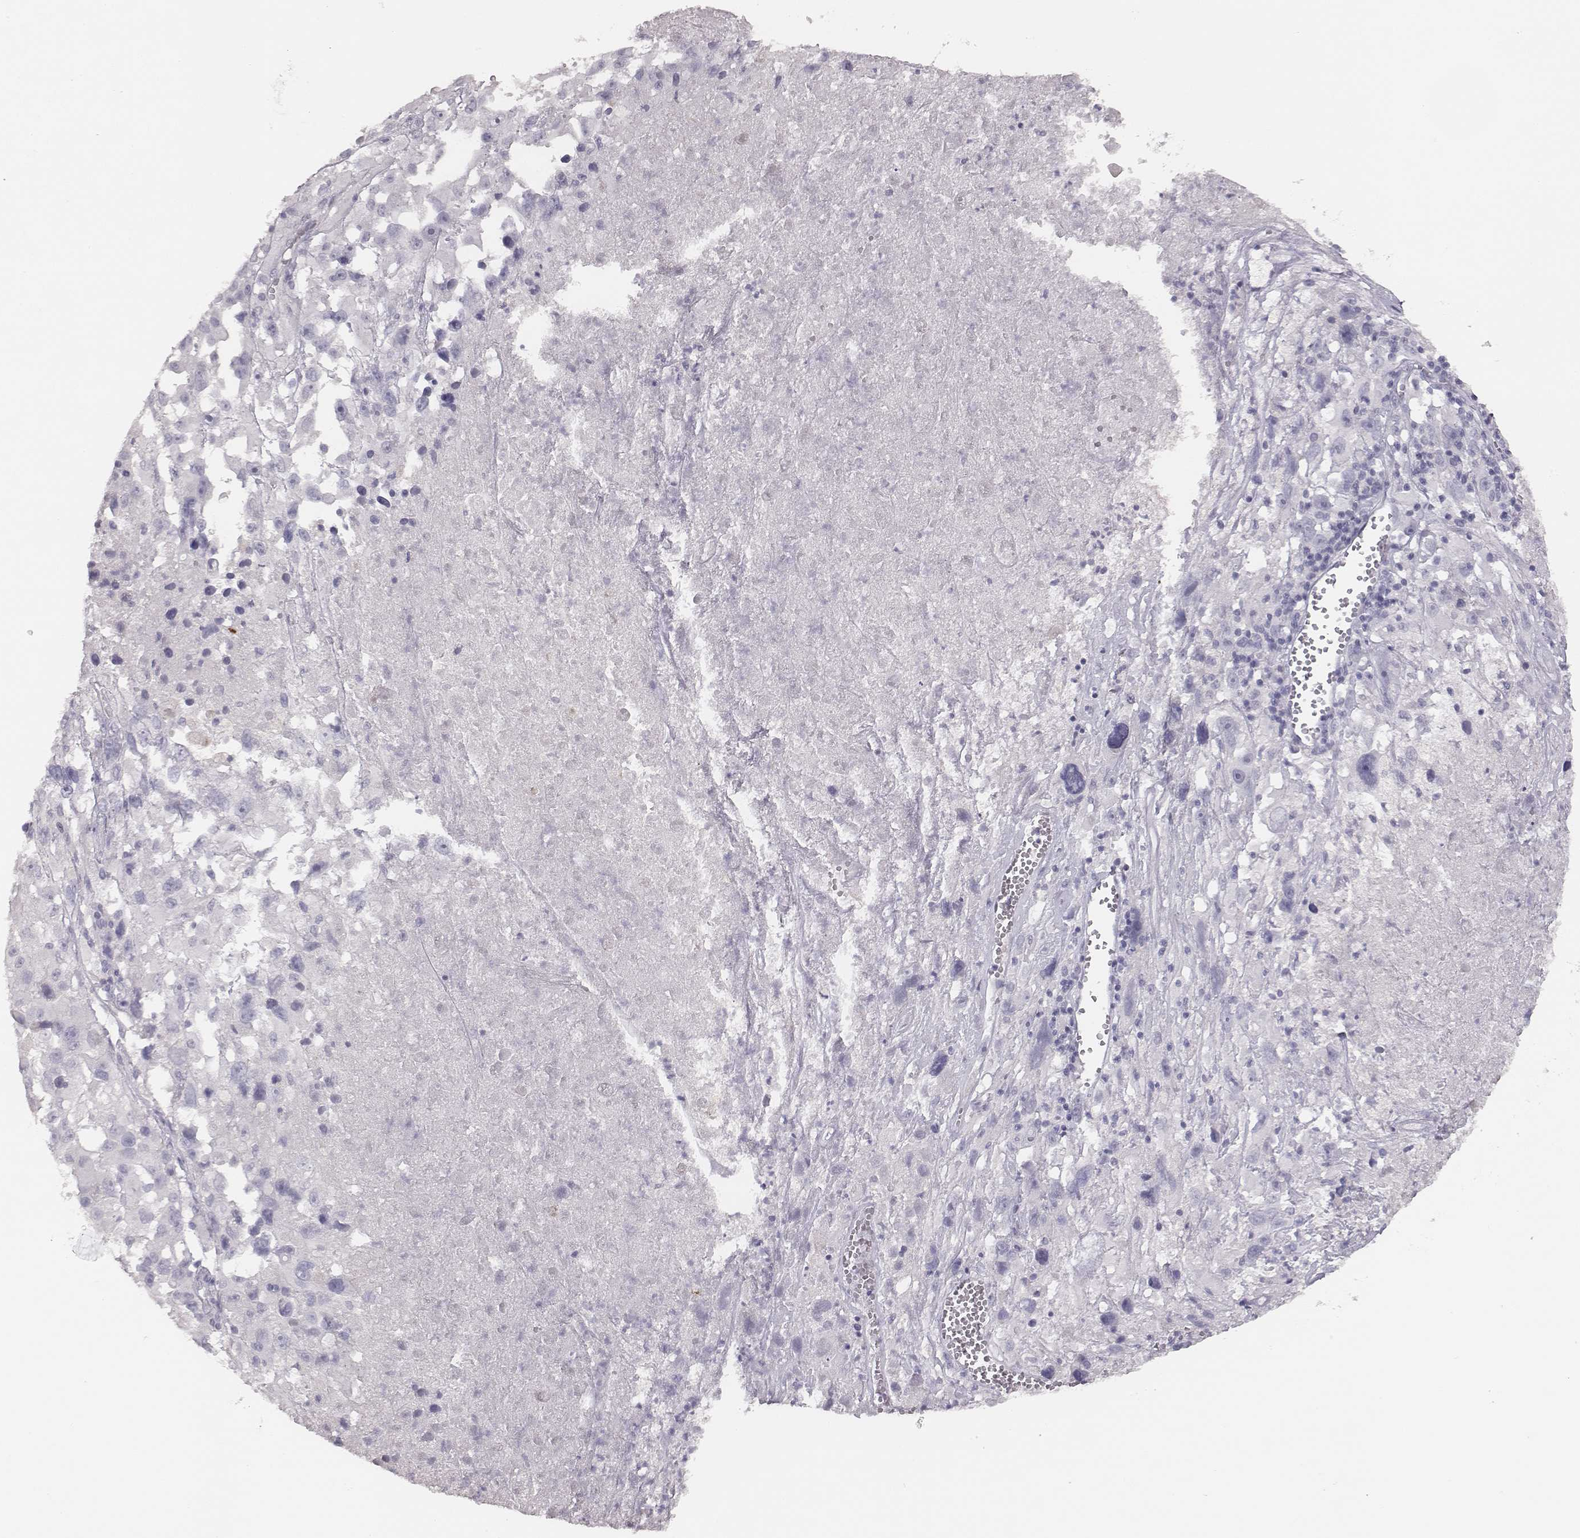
{"staining": {"intensity": "negative", "quantity": "none", "location": "none"}, "tissue": "melanoma", "cell_type": "Tumor cells", "image_type": "cancer", "snomed": [{"axis": "morphology", "description": "Malignant melanoma, Metastatic site"}, {"axis": "topography", "description": "Lymph node"}], "caption": "Tumor cells are negative for protein expression in human melanoma. (DAB immunohistochemistry (IHC), high magnification).", "gene": "MYH6", "patient": {"sex": "male", "age": 50}}